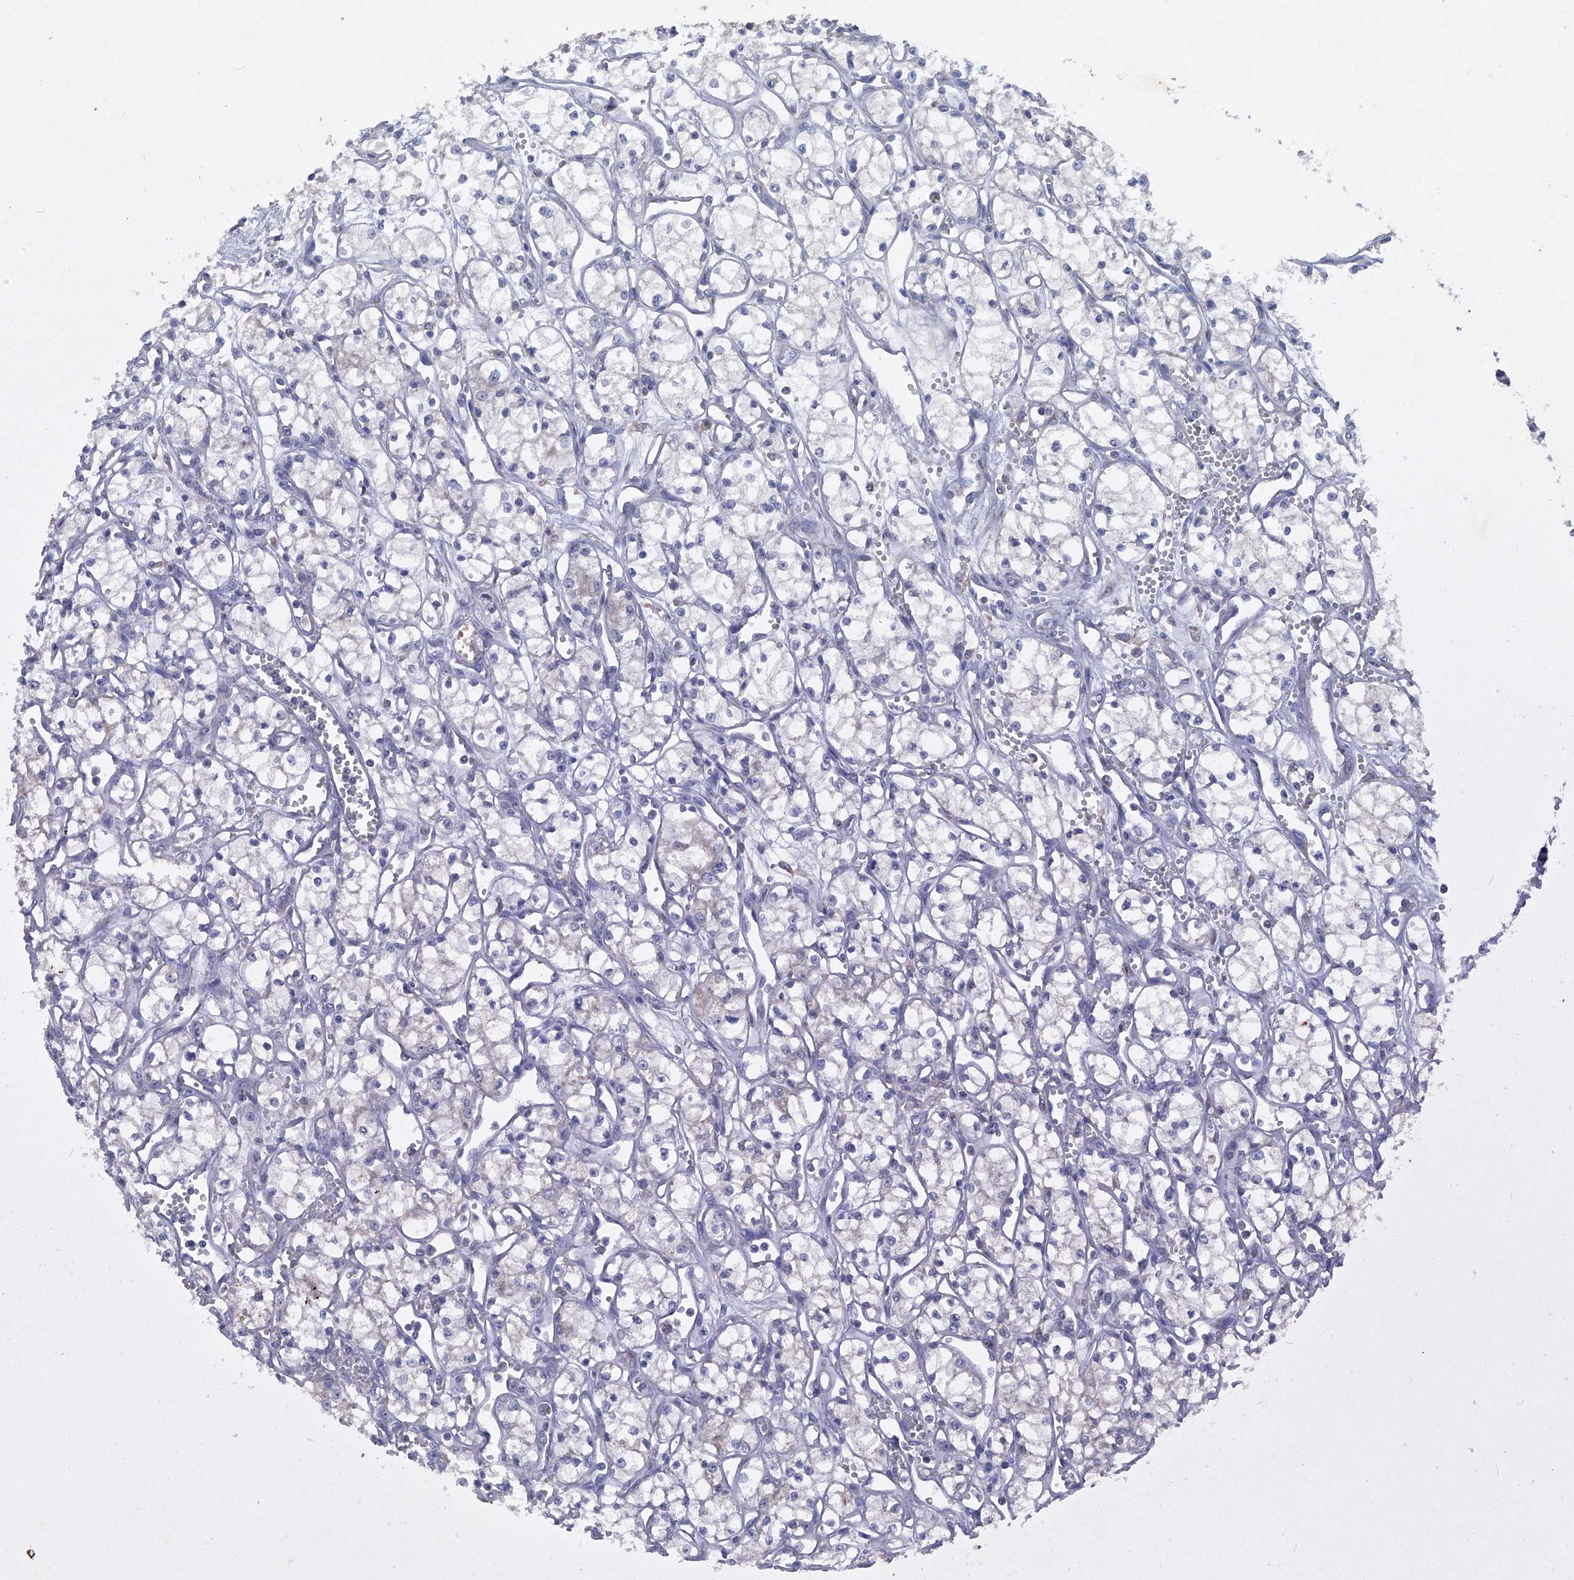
{"staining": {"intensity": "negative", "quantity": "none", "location": "none"}, "tissue": "renal cancer", "cell_type": "Tumor cells", "image_type": "cancer", "snomed": [{"axis": "morphology", "description": "Adenocarcinoma, NOS"}, {"axis": "topography", "description": "Kidney"}], "caption": "IHC of renal cancer (adenocarcinoma) reveals no staining in tumor cells. (DAB (3,3'-diaminobenzidine) IHC visualized using brightfield microscopy, high magnification).", "gene": "PCSK5", "patient": {"sex": "male", "age": 59}}